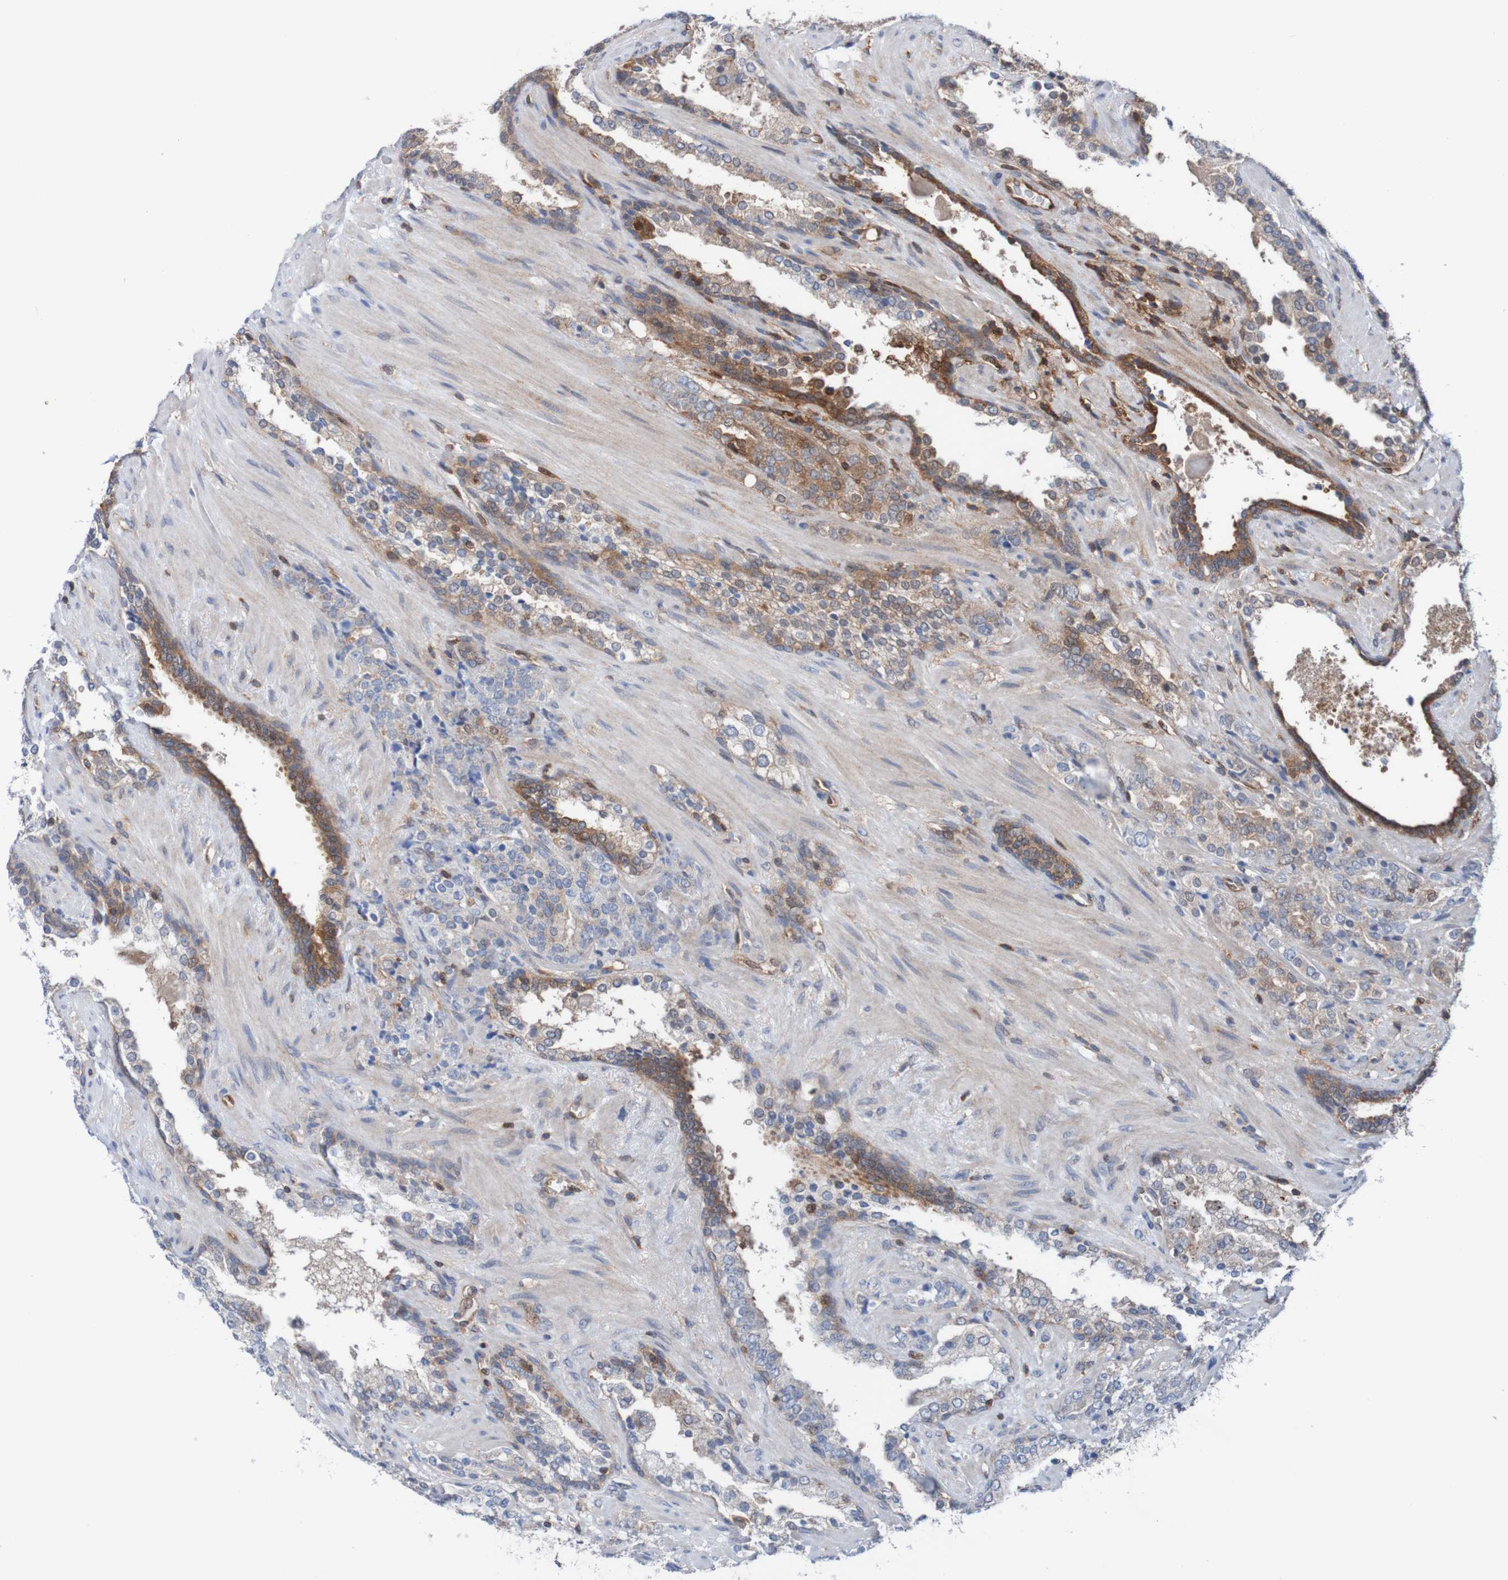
{"staining": {"intensity": "moderate", "quantity": "25%-75%", "location": "cytoplasmic/membranous"}, "tissue": "prostate cancer", "cell_type": "Tumor cells", "image_type": "cancer", "snomed": [{"axis": "morphology", "description": "Adenocarcinoma, High grade"}, {"axis": "topography", "description": "Prostate"}], "caption": "There is medium levels of moderate cytoplasmic/membranous staining in tumor cells of prostate cancer, as demonstrated by immunohistochemical staining (brown color).", "gene": "RIGI", "patient": {"sex": "male", "age": 71}}